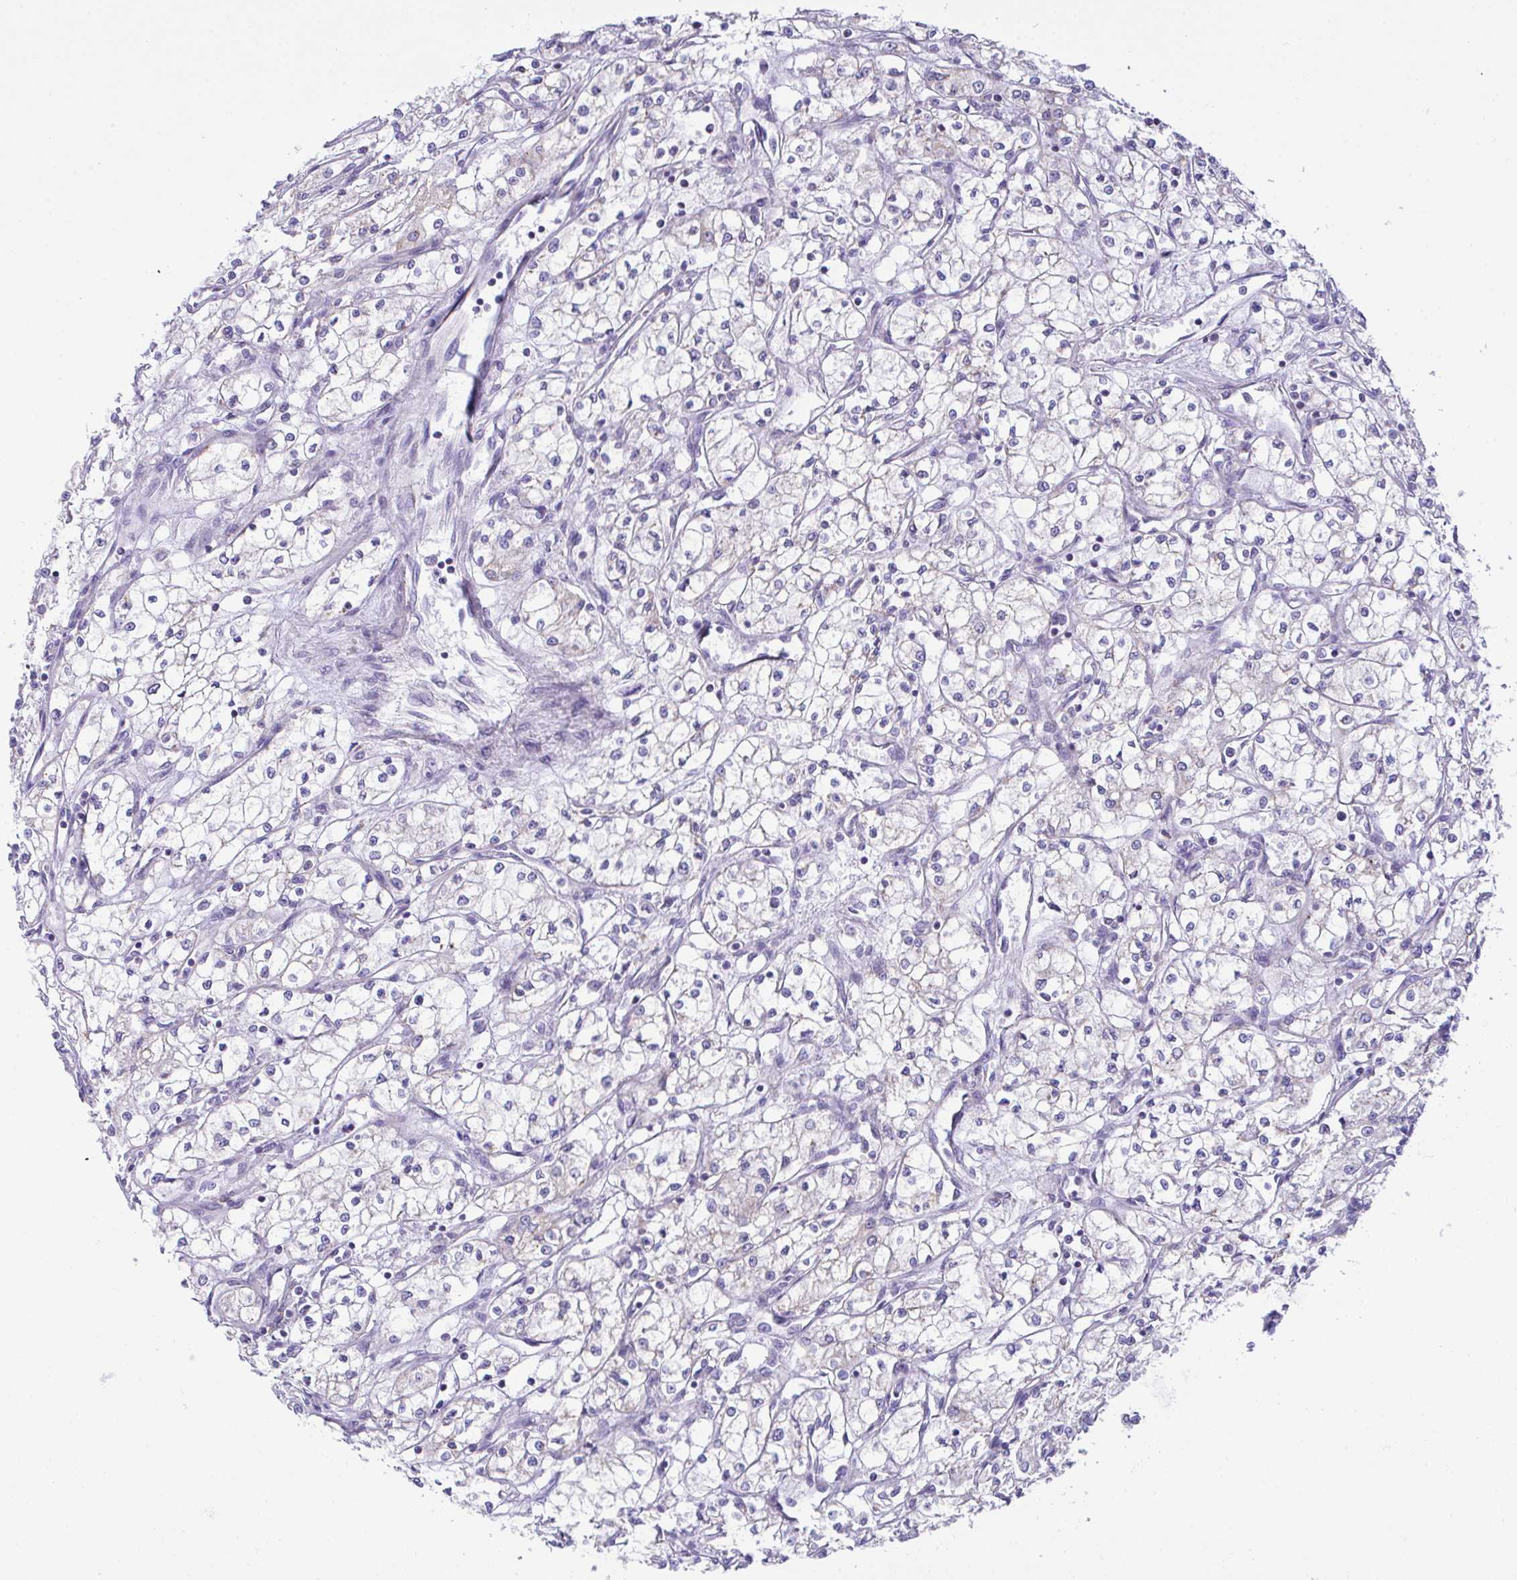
{"staining": {"intensity": "negative", "quantity": "none", "location": "none"}, "tissue": "renal cancer", "cell_type": "Tumor cells", "image_type": "cancer", "snomed": [{"axis": "morphology", "description": "Adenocarcinoma, NOS"}, {"axis": "topography", "description": "Kidney"}], "caption": "This micrograph is of renal cancer (adenocarcinoma) stained with immunohistochemistry to label a protein in brown with the nuclei are counter-stained blue. There is no staining in tumor cells.", "gene": "NLRP8", "patient": {"sex": "male", "age": 59}}